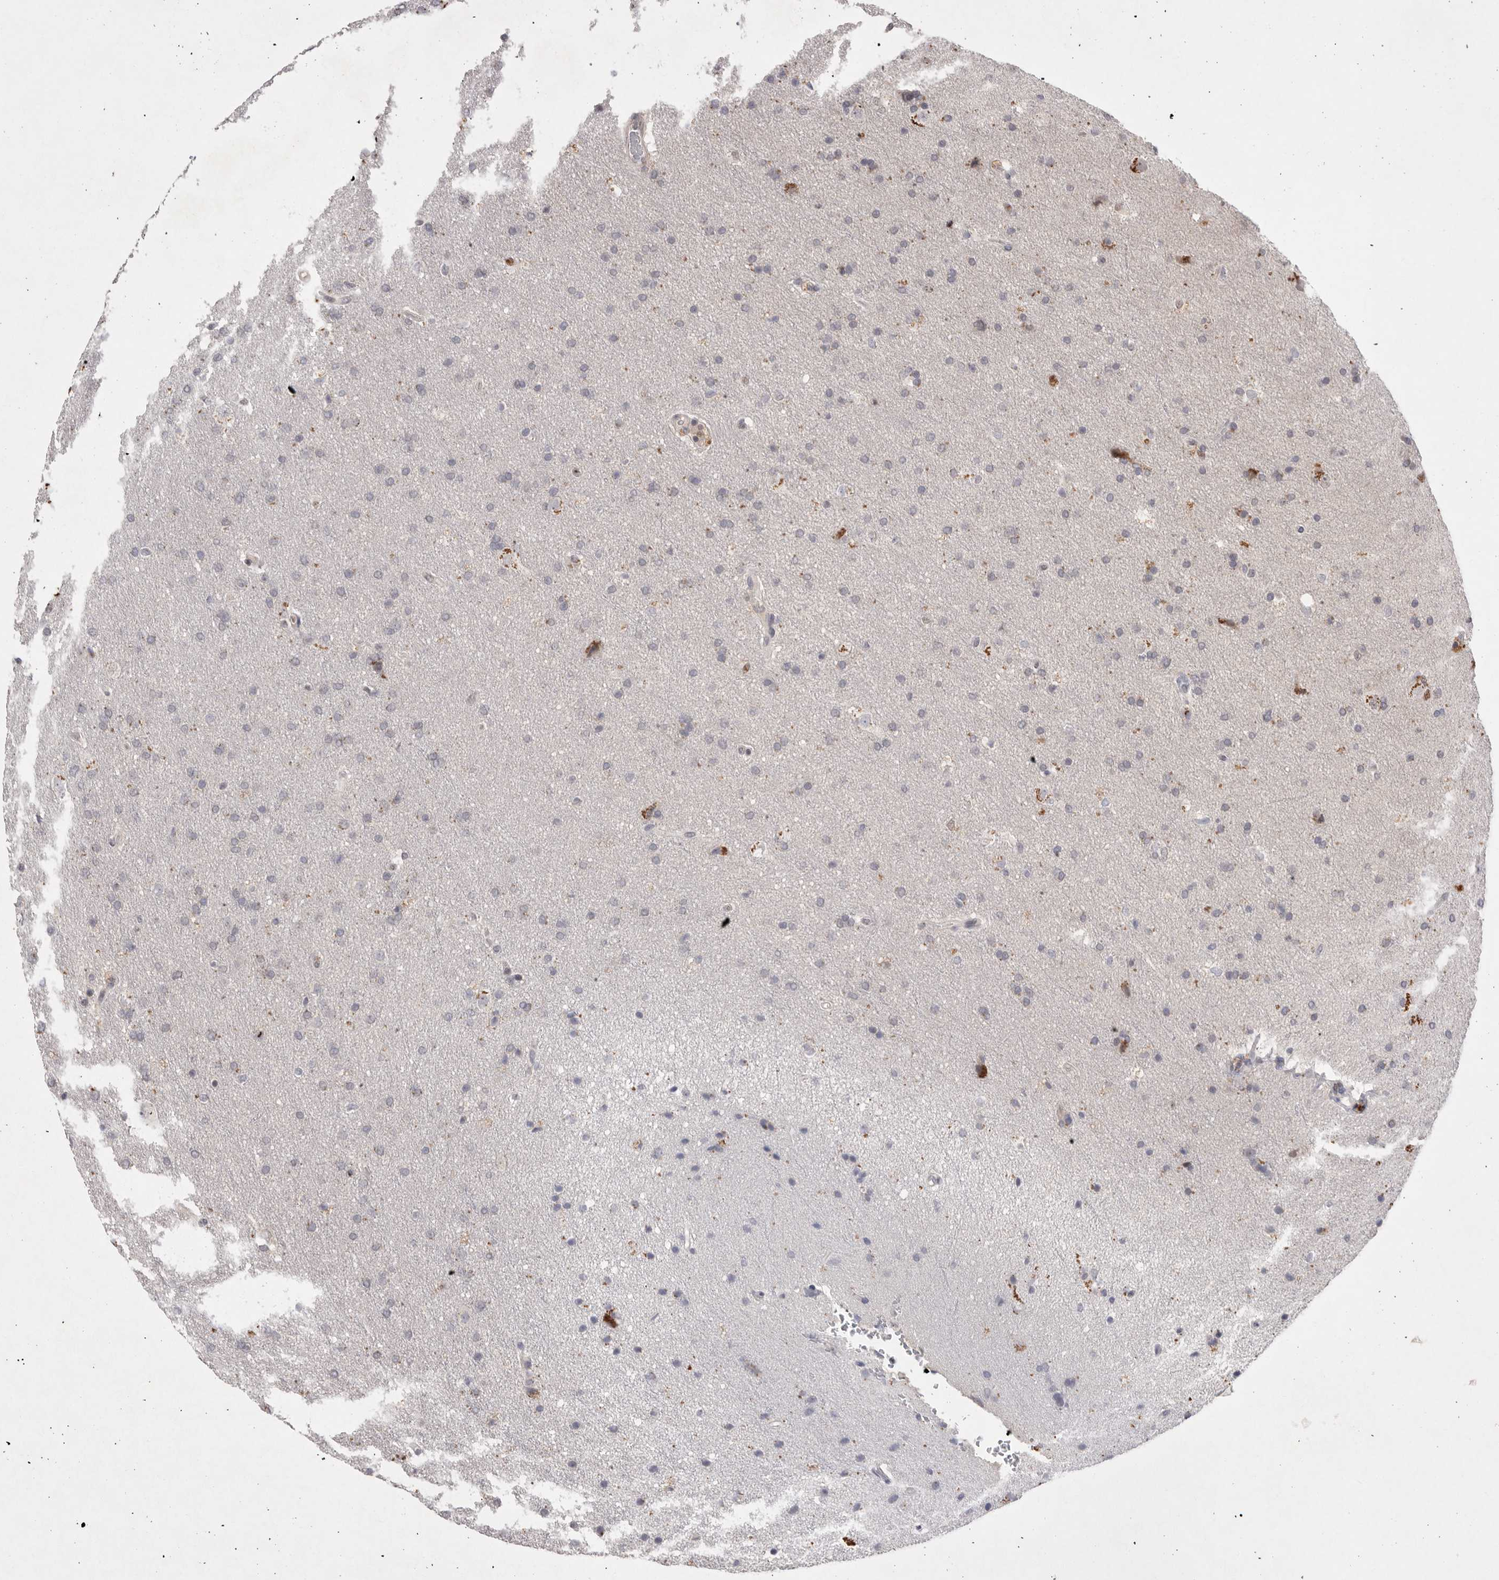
{"staining": {"intensity": "negative", "quantity": "none", "location": "none"}, "tissue": "glioma", "cell_type": "Tumor cells", "image_type": "cancer", "snomed": [{"axis": "morphology", "description": "Glioma, malignant, Low grade"}, {"axis": "topography", "description": "Brain"}], "caption": "High magnification brightfield microscopy of malignant glioma (low-grade) stained with DAB (brown) and counterstained with hematoxylin (blue): tumor cells show no significant expression.", "gene": "HUS1", "patient": {"sex": "female", "age": 37}}